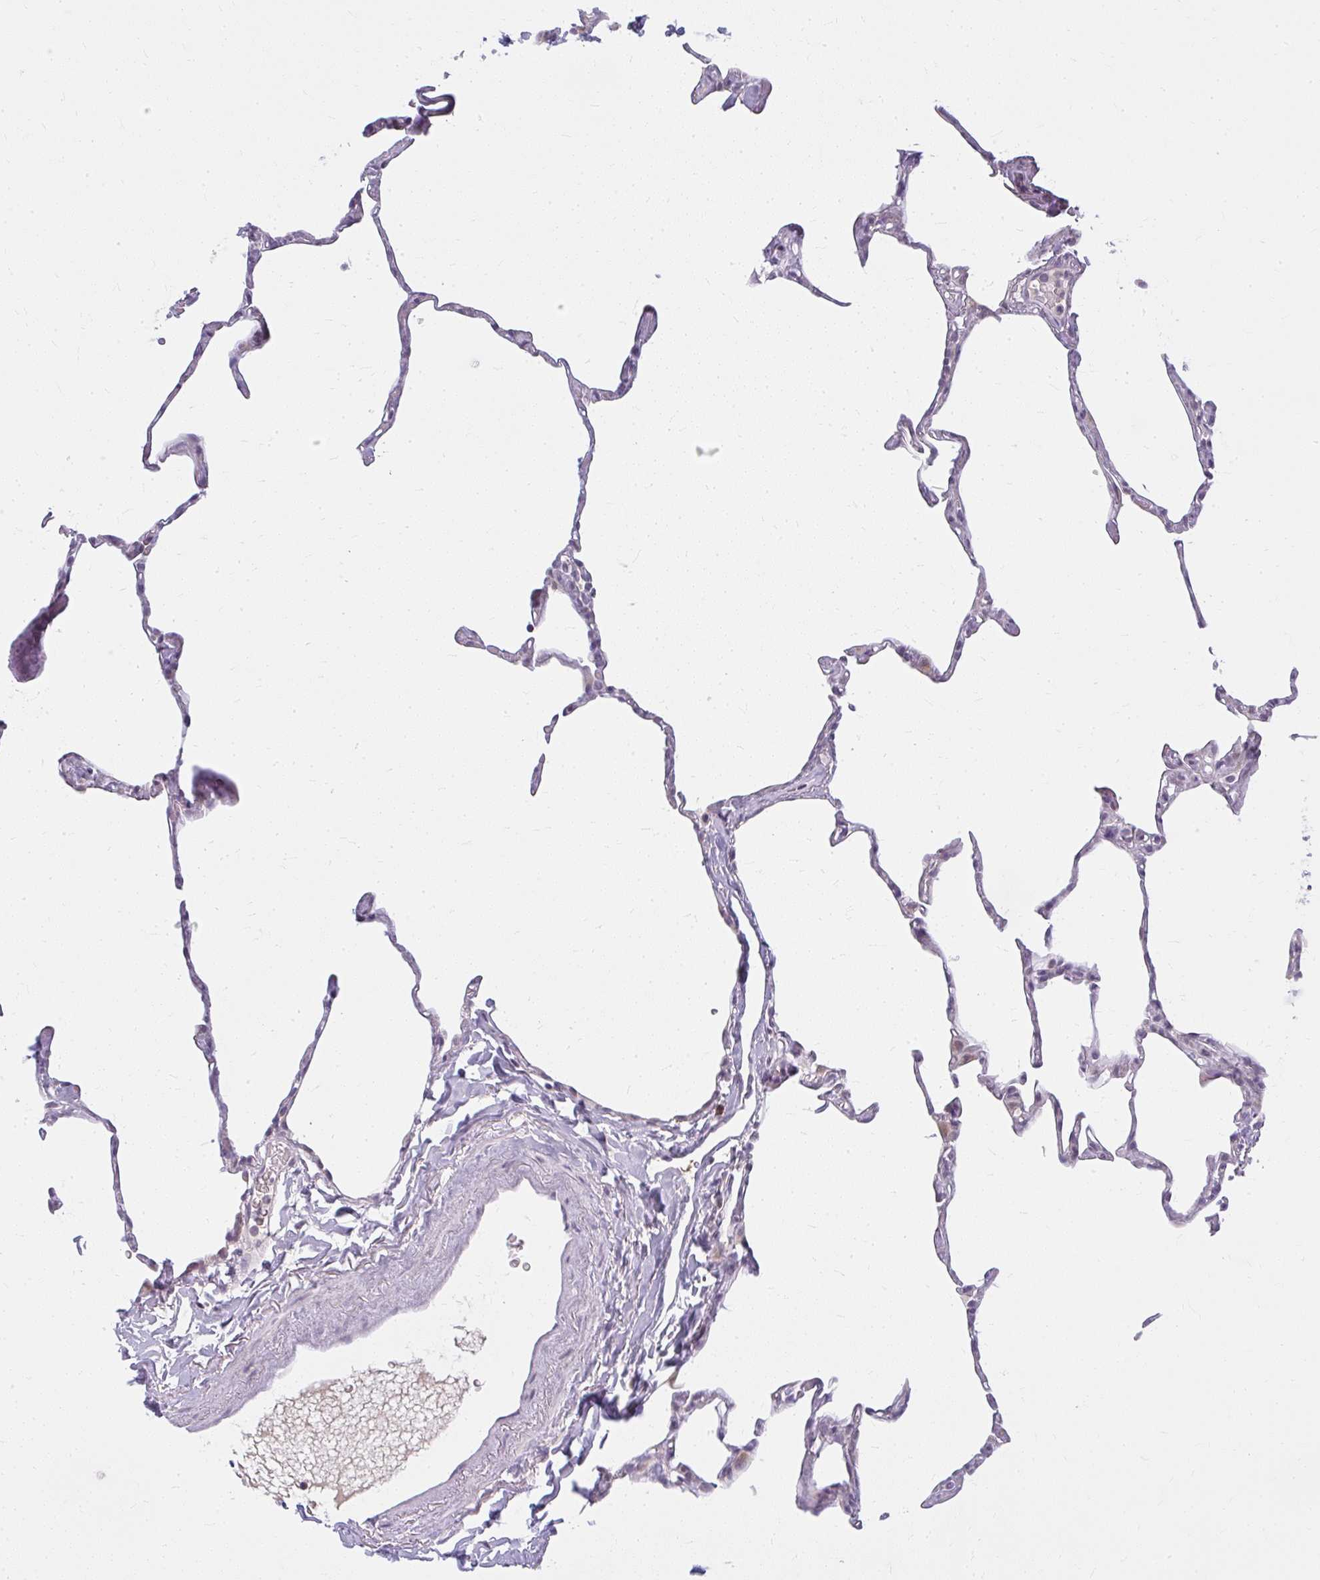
{"staining": {"intensity": "weak", "quantity": "<25%", "location": "cytoplasmic/membranous"}, "tissue": "lung", "cell_type": "Alveolar cells", "image_type": "normal", "snomed": [{"axis": "morphology", "description": "Normal tissue, NOS"}, {"axis": "topography", "description": "Lung"}], "caption": "Immunohistochemical staining of benign human lung exhibits no significant staining in alveolar cells. (DAB (3,3'-diaminobenzidine) IHC, high magnification).", "gene": "ZFYVE26", "patient": {"sex": "male", "age": 65}}